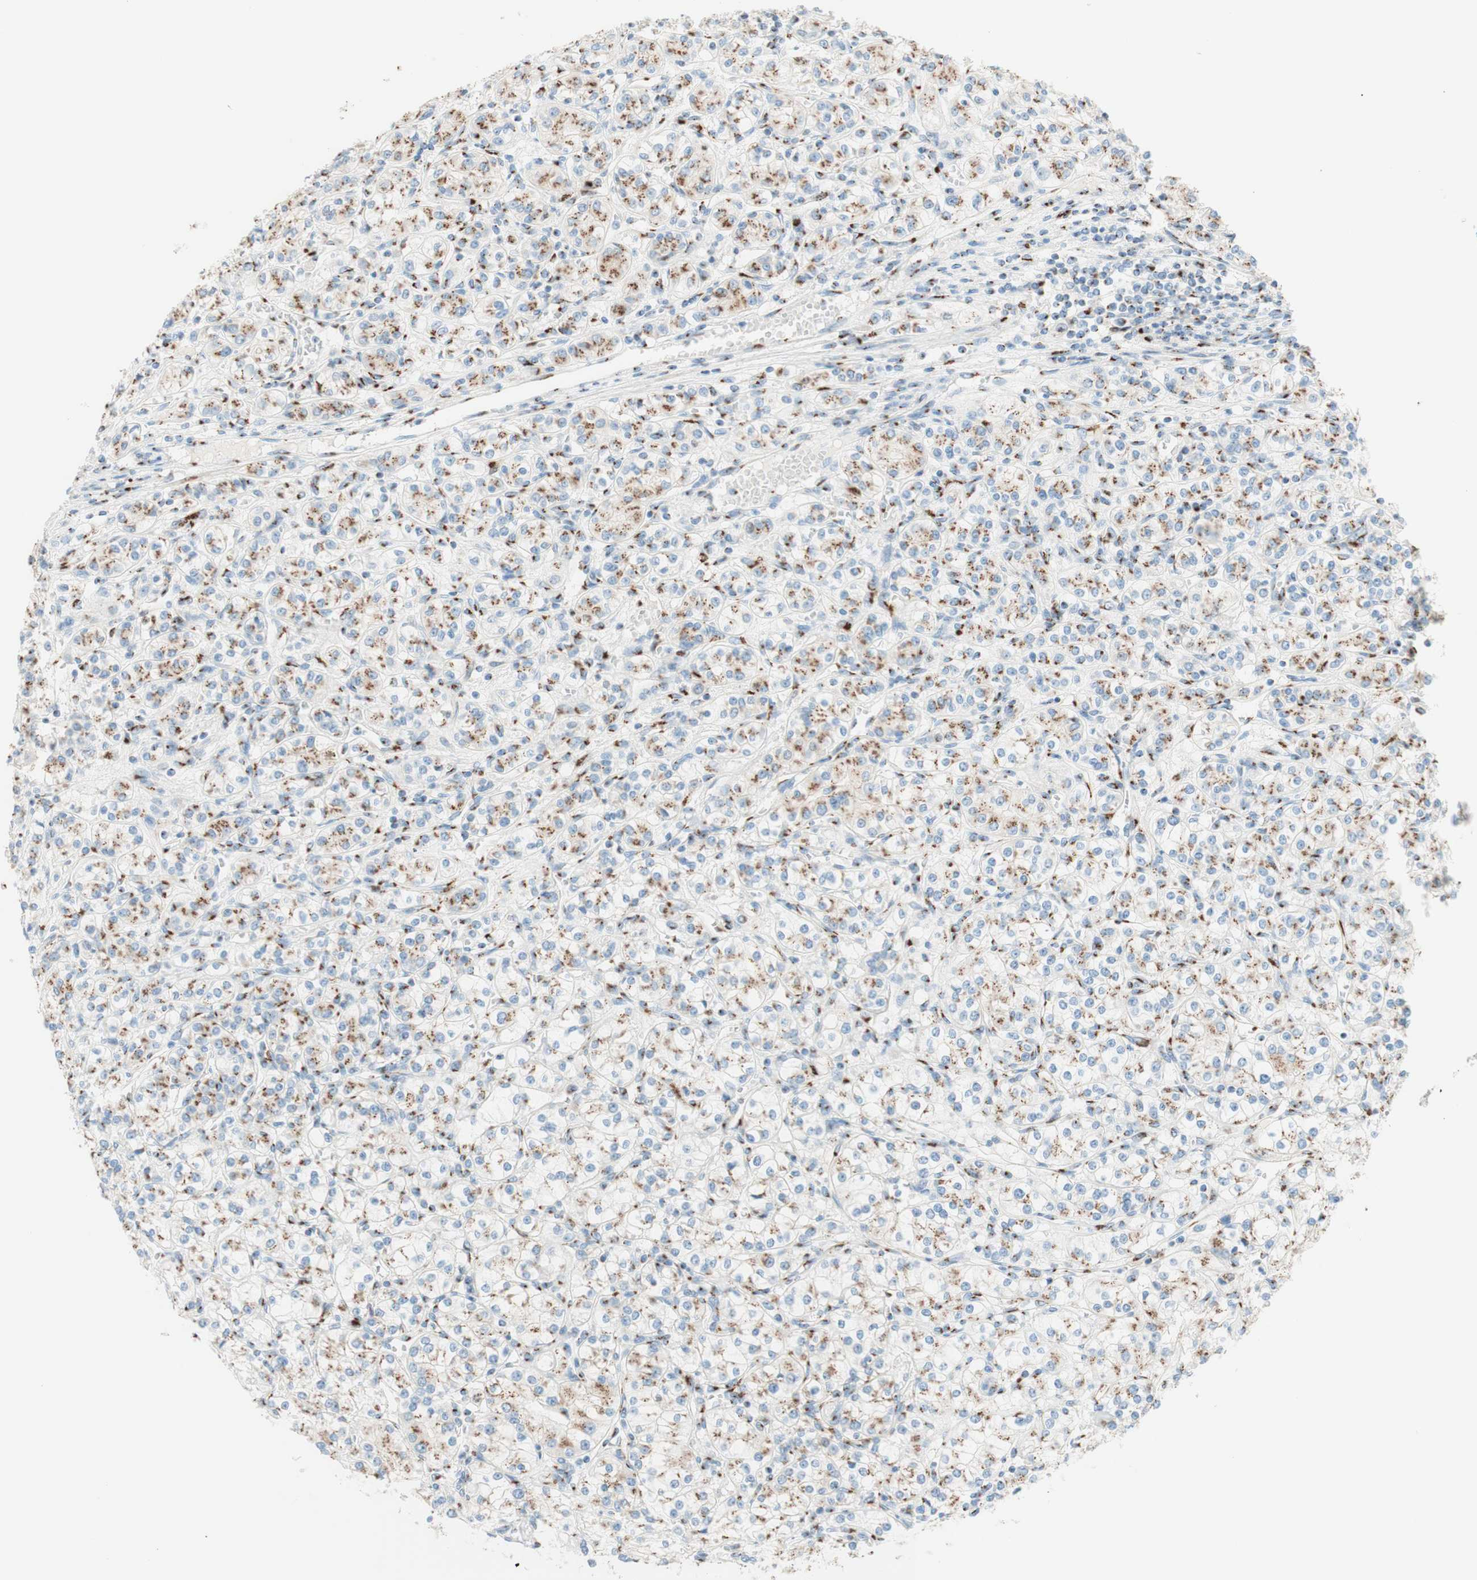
{"staining": {"intensity": "moderate", "quantity": ">75%", "location": "cytoplasmic/membranous"}, "tissue": "renal cancer", "cell_type": "Tumor cells", "image_type": "cancer", "snomed": [{"axis": "morphology", "description": "Adenocarcinoma, NOS"}, {"axis": "topography", "description": "Kidney"}], "caption": "This micrograph demonstrates immunohistochemistry (IHC) staining of renal cancer, with medium moderate cytoplasmic/membranous expression in approximately >75% of tumor cells.", "gene": "GOLGB1", "patient": {"sex": "male", "age": 77}}